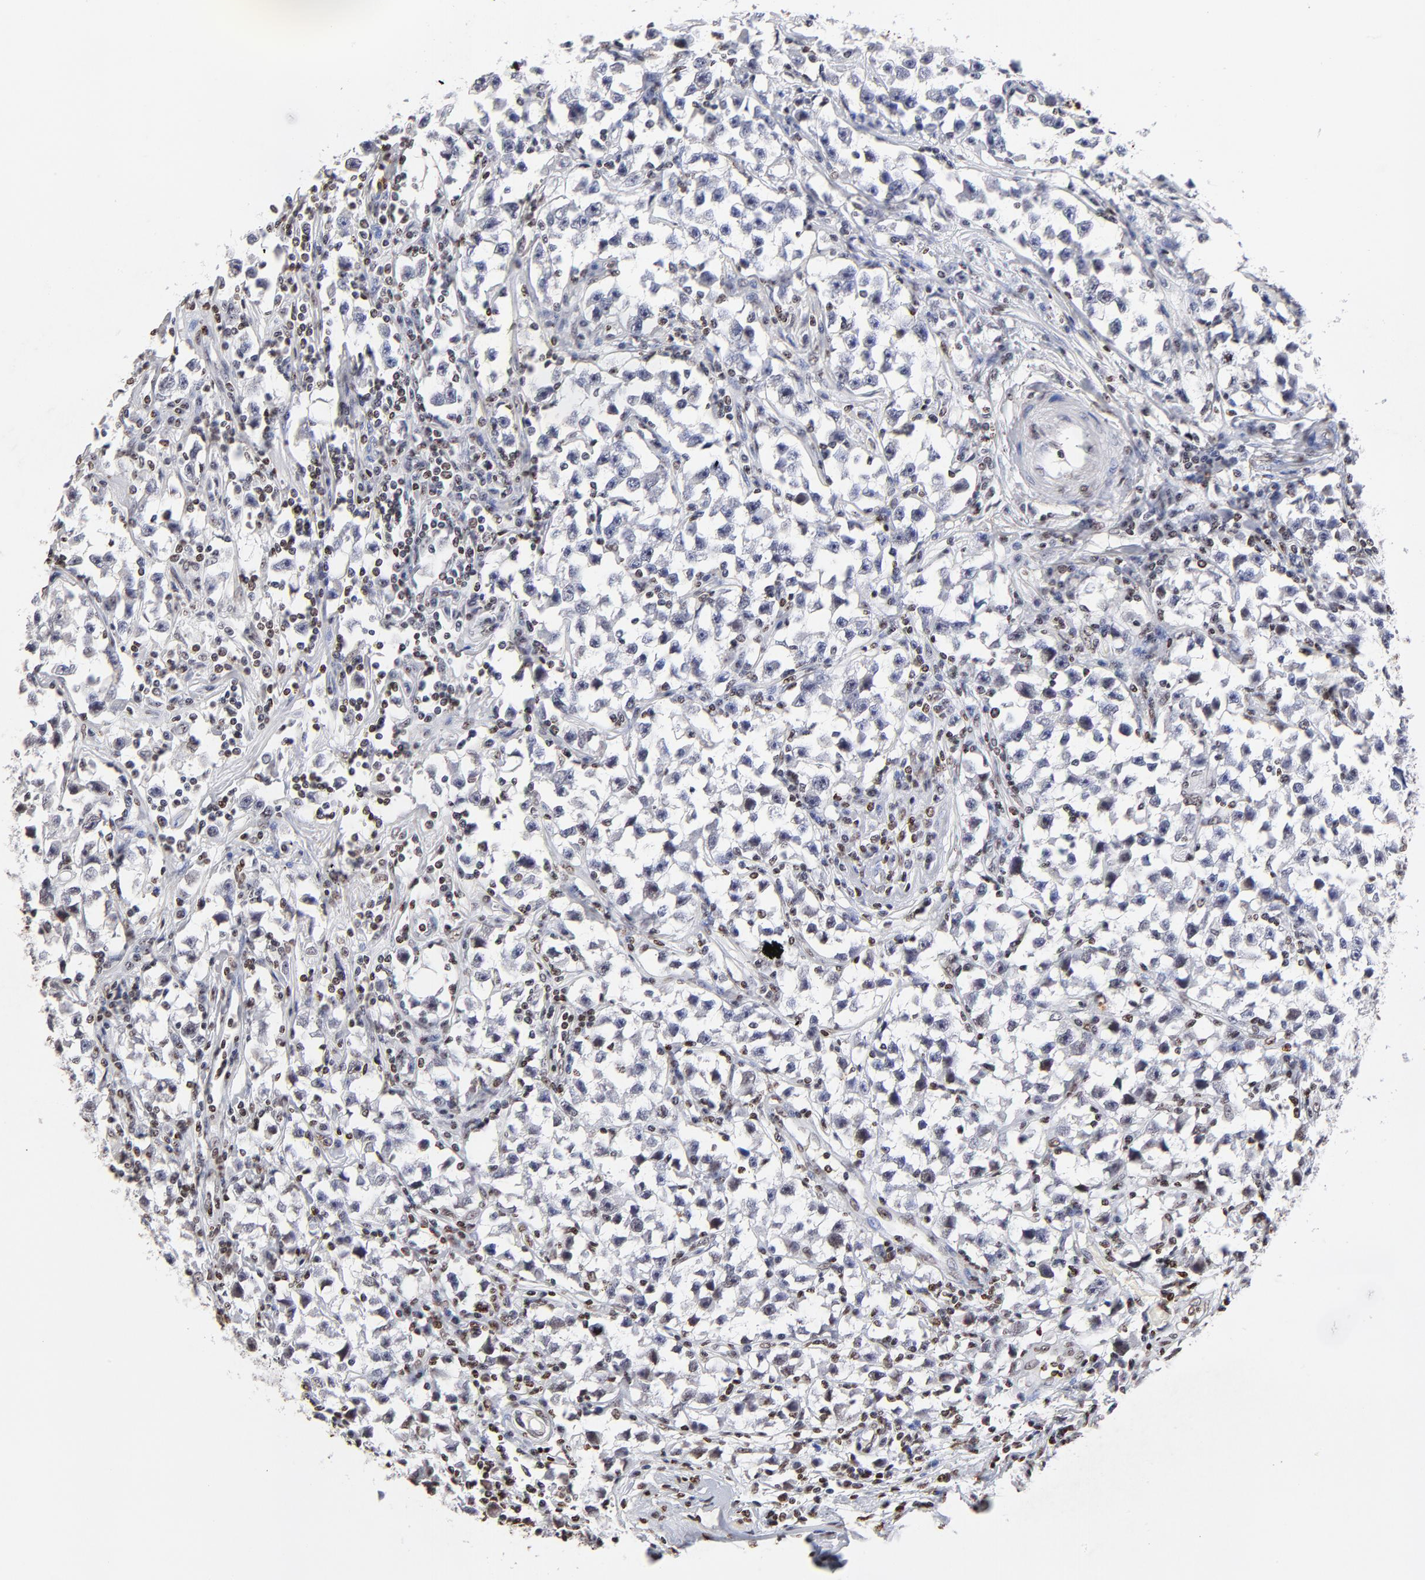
{"staining": {"intensity": "negative", "quantity": "none", "location": "none"}, "tissue": "testis cancer", "cell_type": "Tumor cells", "image_type": "cancer", "snomed": [{"axis": "morphology", "description": "Seminoma, NOS"}, {"axis": "topography", "description": "Testis"}], "caption": "This is an IHC photomicrograph of human testis seminoma. There is no positivity in tumor cells.", "gene": "FBH1", "patient": {"sex": "male", "age": 33}}